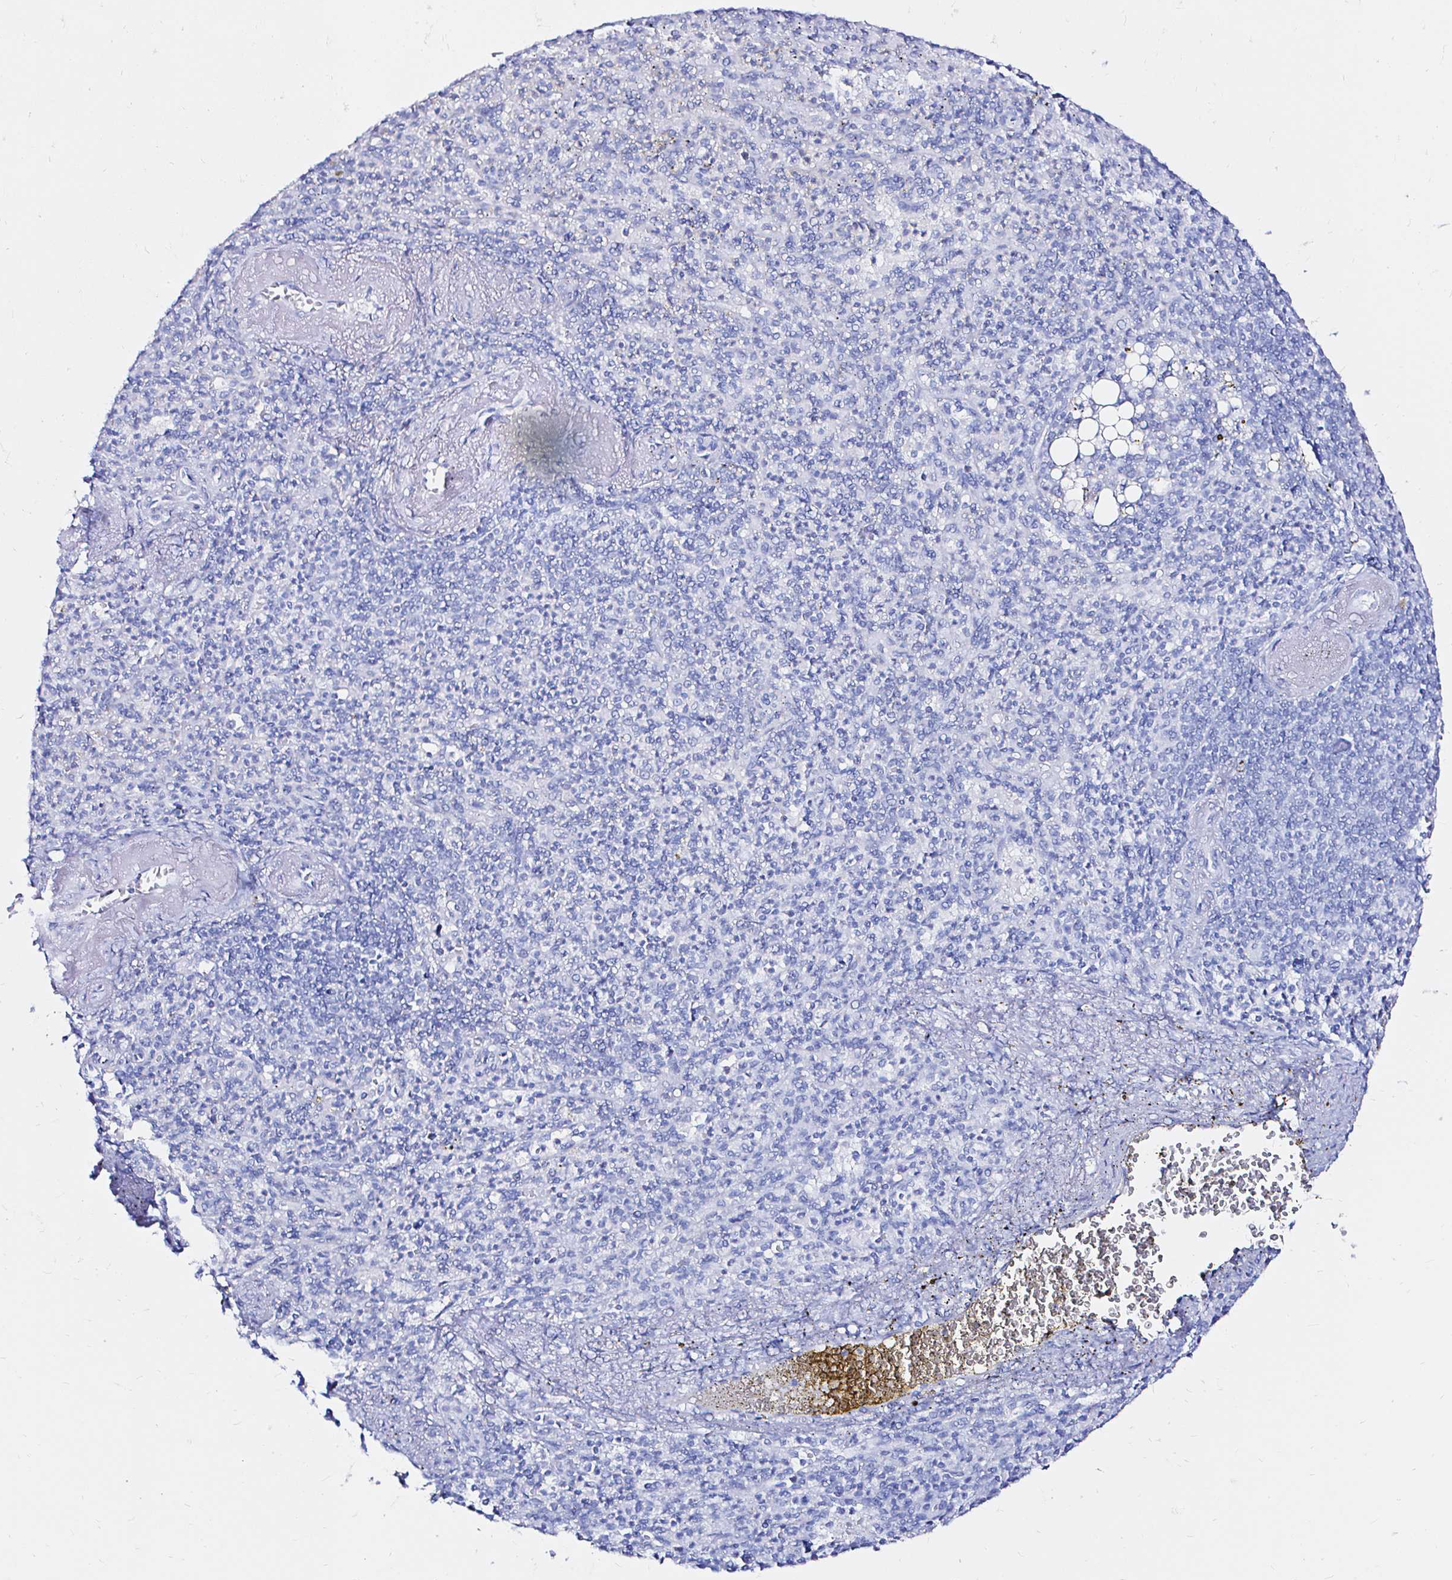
{"staining": {"intensity": "negative", "quantity": "none", "location": "none"}, "tissue": "spleen", "cell_type": "Cells in red pulp", "image_type": "normal", "snomed": [{"axis": "morphology", "description": "Normal tissue, NOS"}, {"axis": "topography", "description": "Spleen"}], "caption": "This histopathology image is of normal spleen stained with IHC to label a protein in brown with the nuclei are counter-stained blue. There is no staining in cells in red pulp.", "gene": "ZNF432", "patient": {"sex": "female", "age": 74}}